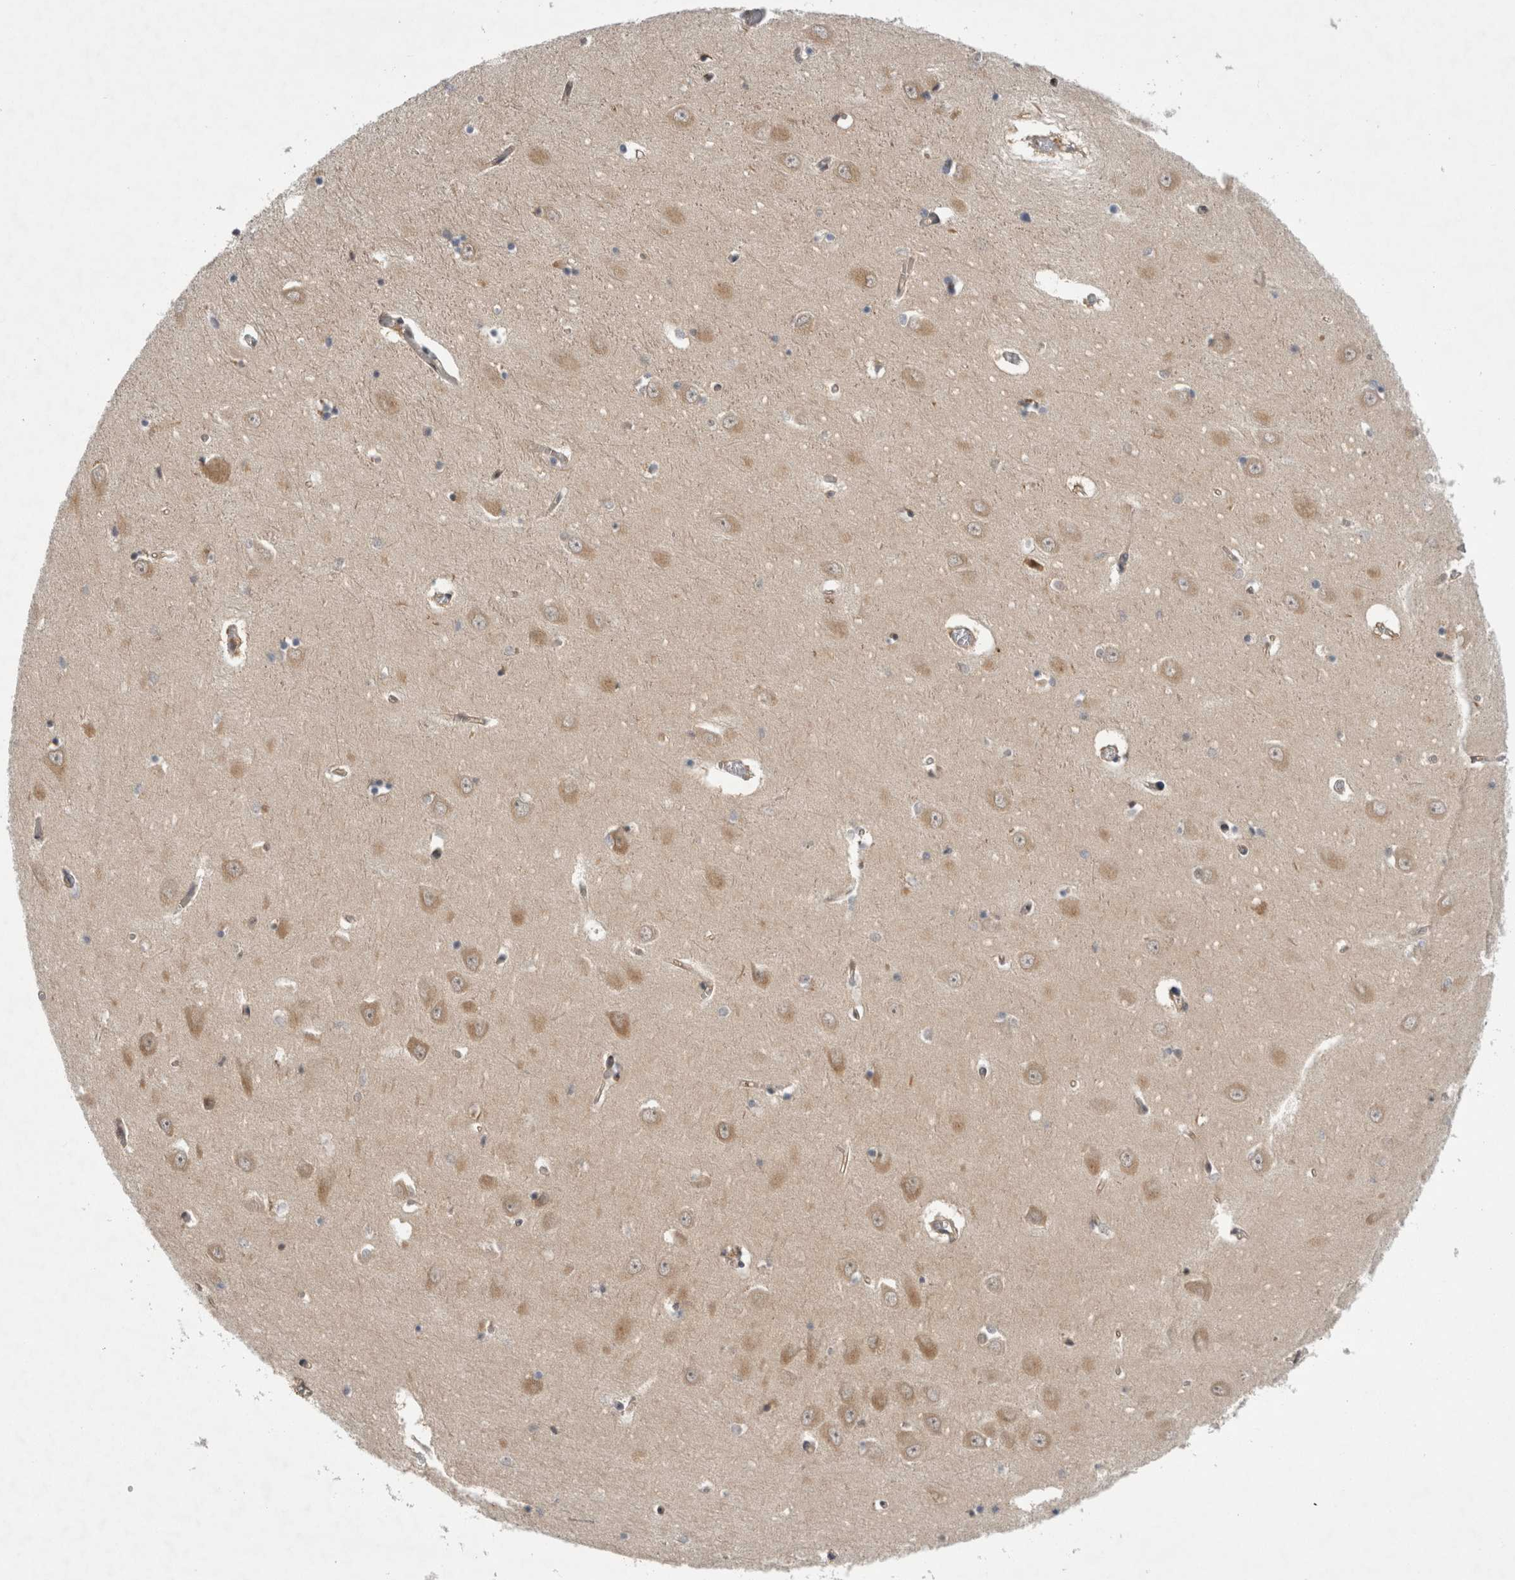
{"staining": {"intensity": "weak", "quantity": "<25%", "location": "cytoplasmic/membranous"}, "tissue": "hippocampus", "cell_type": "Glial cells", "image_type": "normal", "snomed": [{"axis": "morphology", "description": "Normal tissue, NOS"}, {"axis": "topography", "description": "Hippocampus"}], "caption": "Glial cells show no significant protein expression in normal hippocampus. (Immunohistochemistry (ihc), brightfield microscopy, high magnification).", "gene": "PSMB2", "patient": {"sex": "male", "age": 70}}